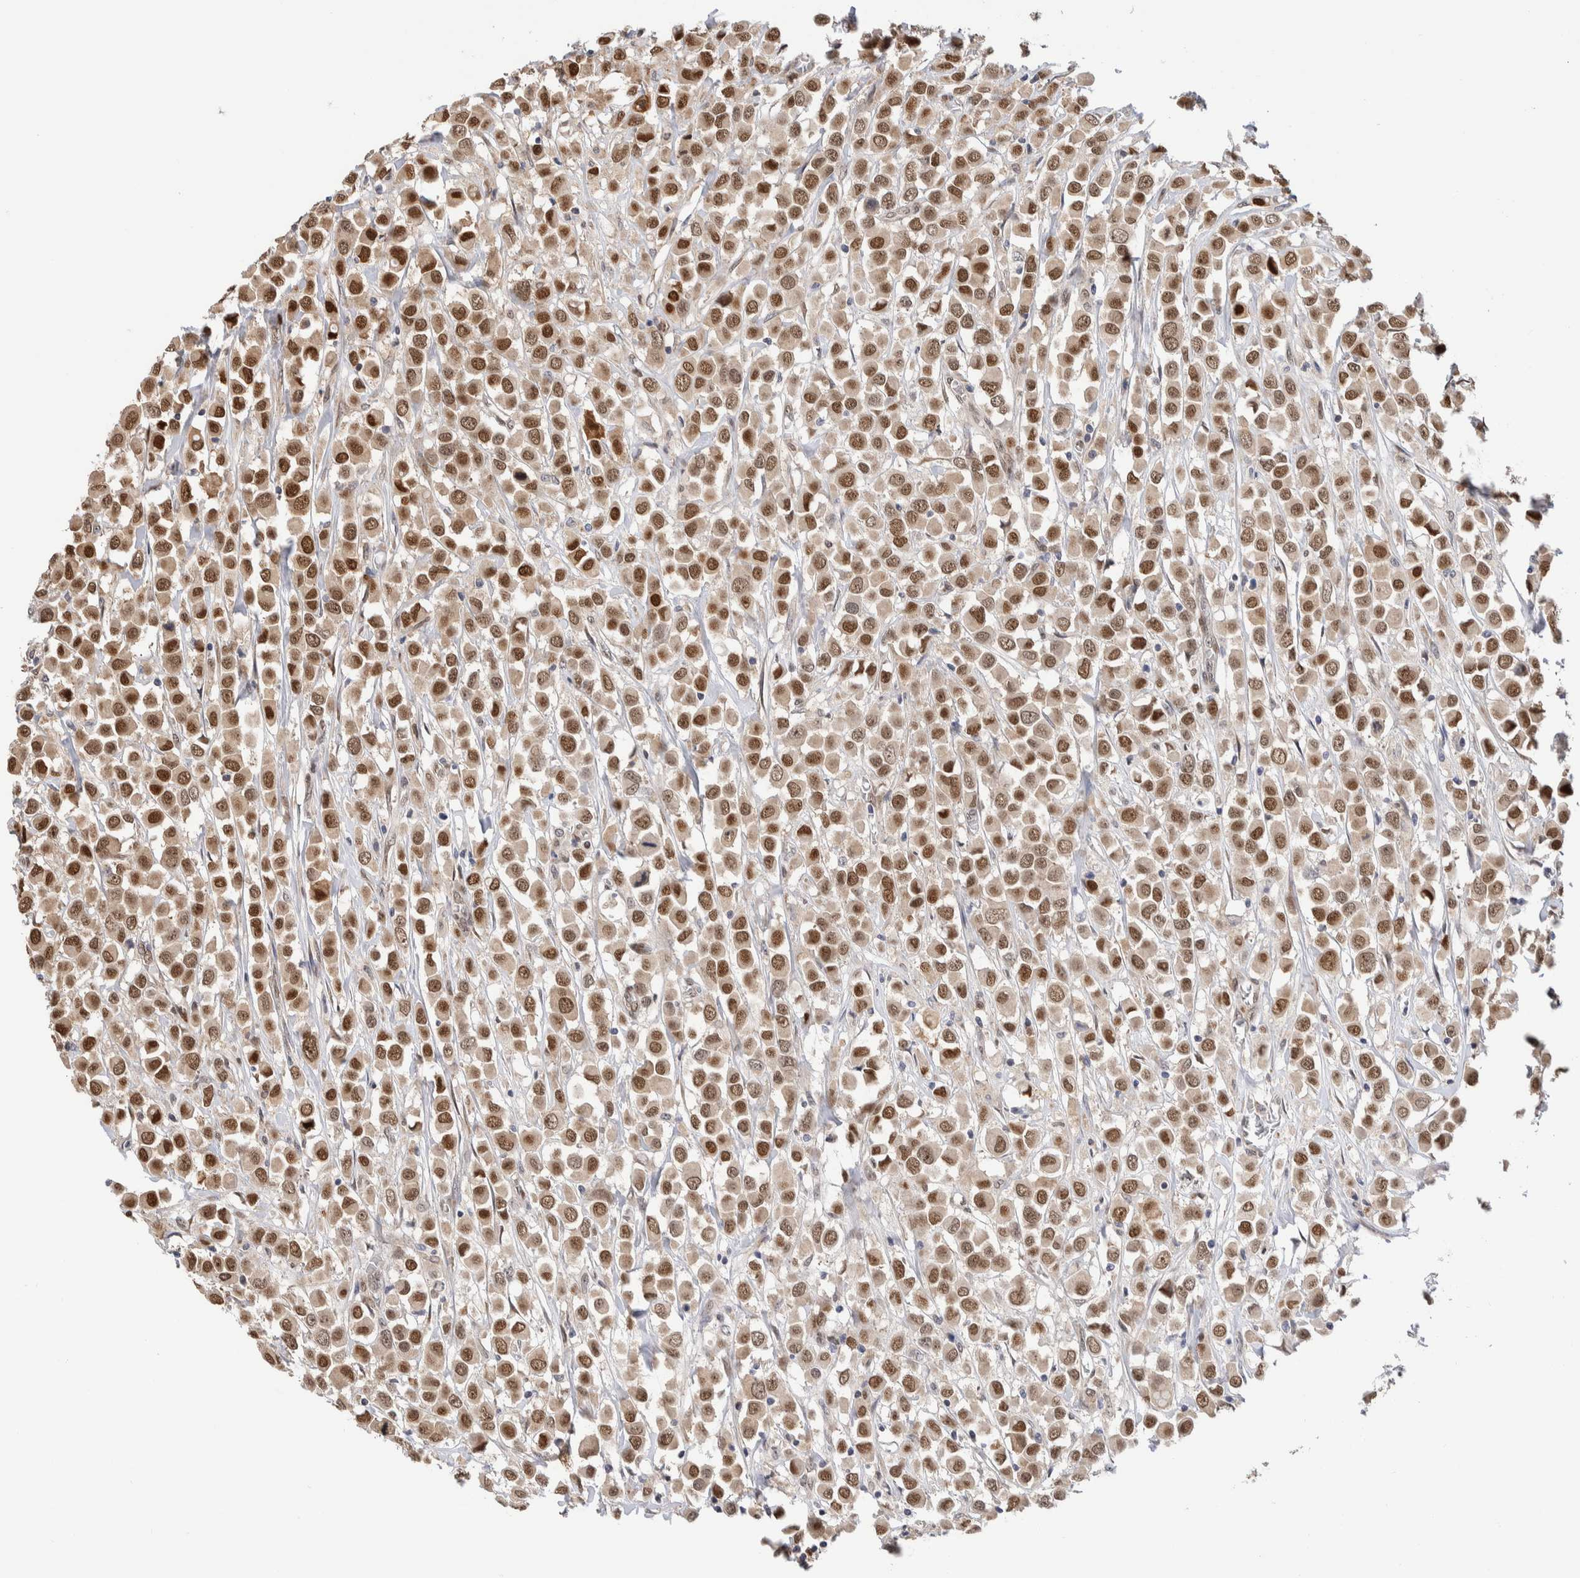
{"staining": {"intensity": "moderate", "quantity": ">75%", "location": "nuclear"}, "tissue": "breast cancer", "cell_type": "Tumor cells", "image_type": "cancer", "snomed": [{"axis": "morphology", "description": "Duct carcinoma"}, {"axis": "topography", "description": "Breast"}], "caption": "A brown stain shows moderate nuclear expression of a protein in breast invasive ductal carcinoma tumor cells.", "gene": "NSMAF", "patient": {"sex": "female", "age": 61}}